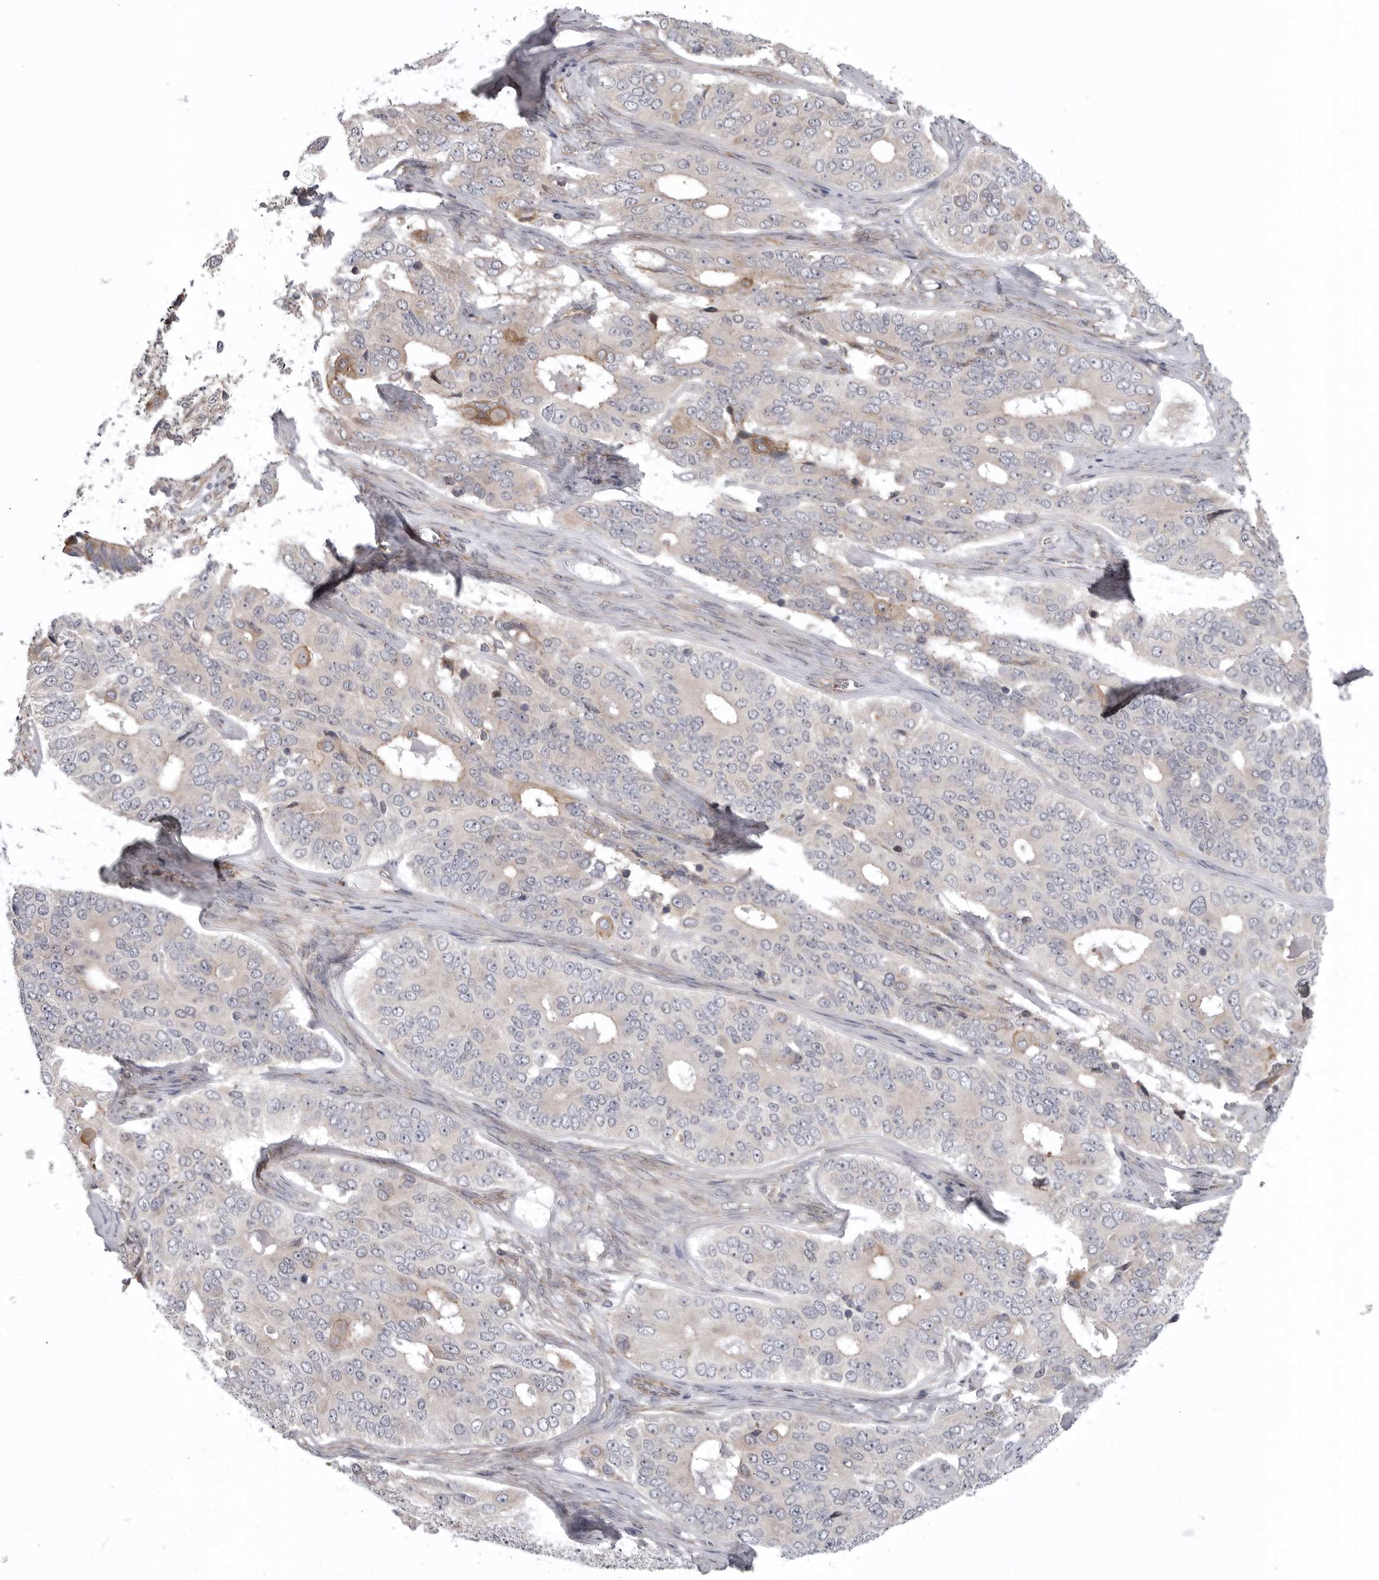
{"staining": {"intensity": "weak", "quantity": "<25%", "location": "cytoplasmic/membranous"}, "tissue": "ovarian cancer", "cell_type": "Tumor cells", "image_type": "cancer", "snomed": [{"axis": "morphology", "description": "Carcinoma, endometroid"}, {"axis": "topography", "description": "Ovary"}], "caption": "DAB (3,3'-diaminobenzidine) immunohistochemical staining of human ovarian endometroid carcinoma demonstrates no significant expression in tumor cells.", "gene": "SCP2", "patient": {"sex": "female", "age": 51}}